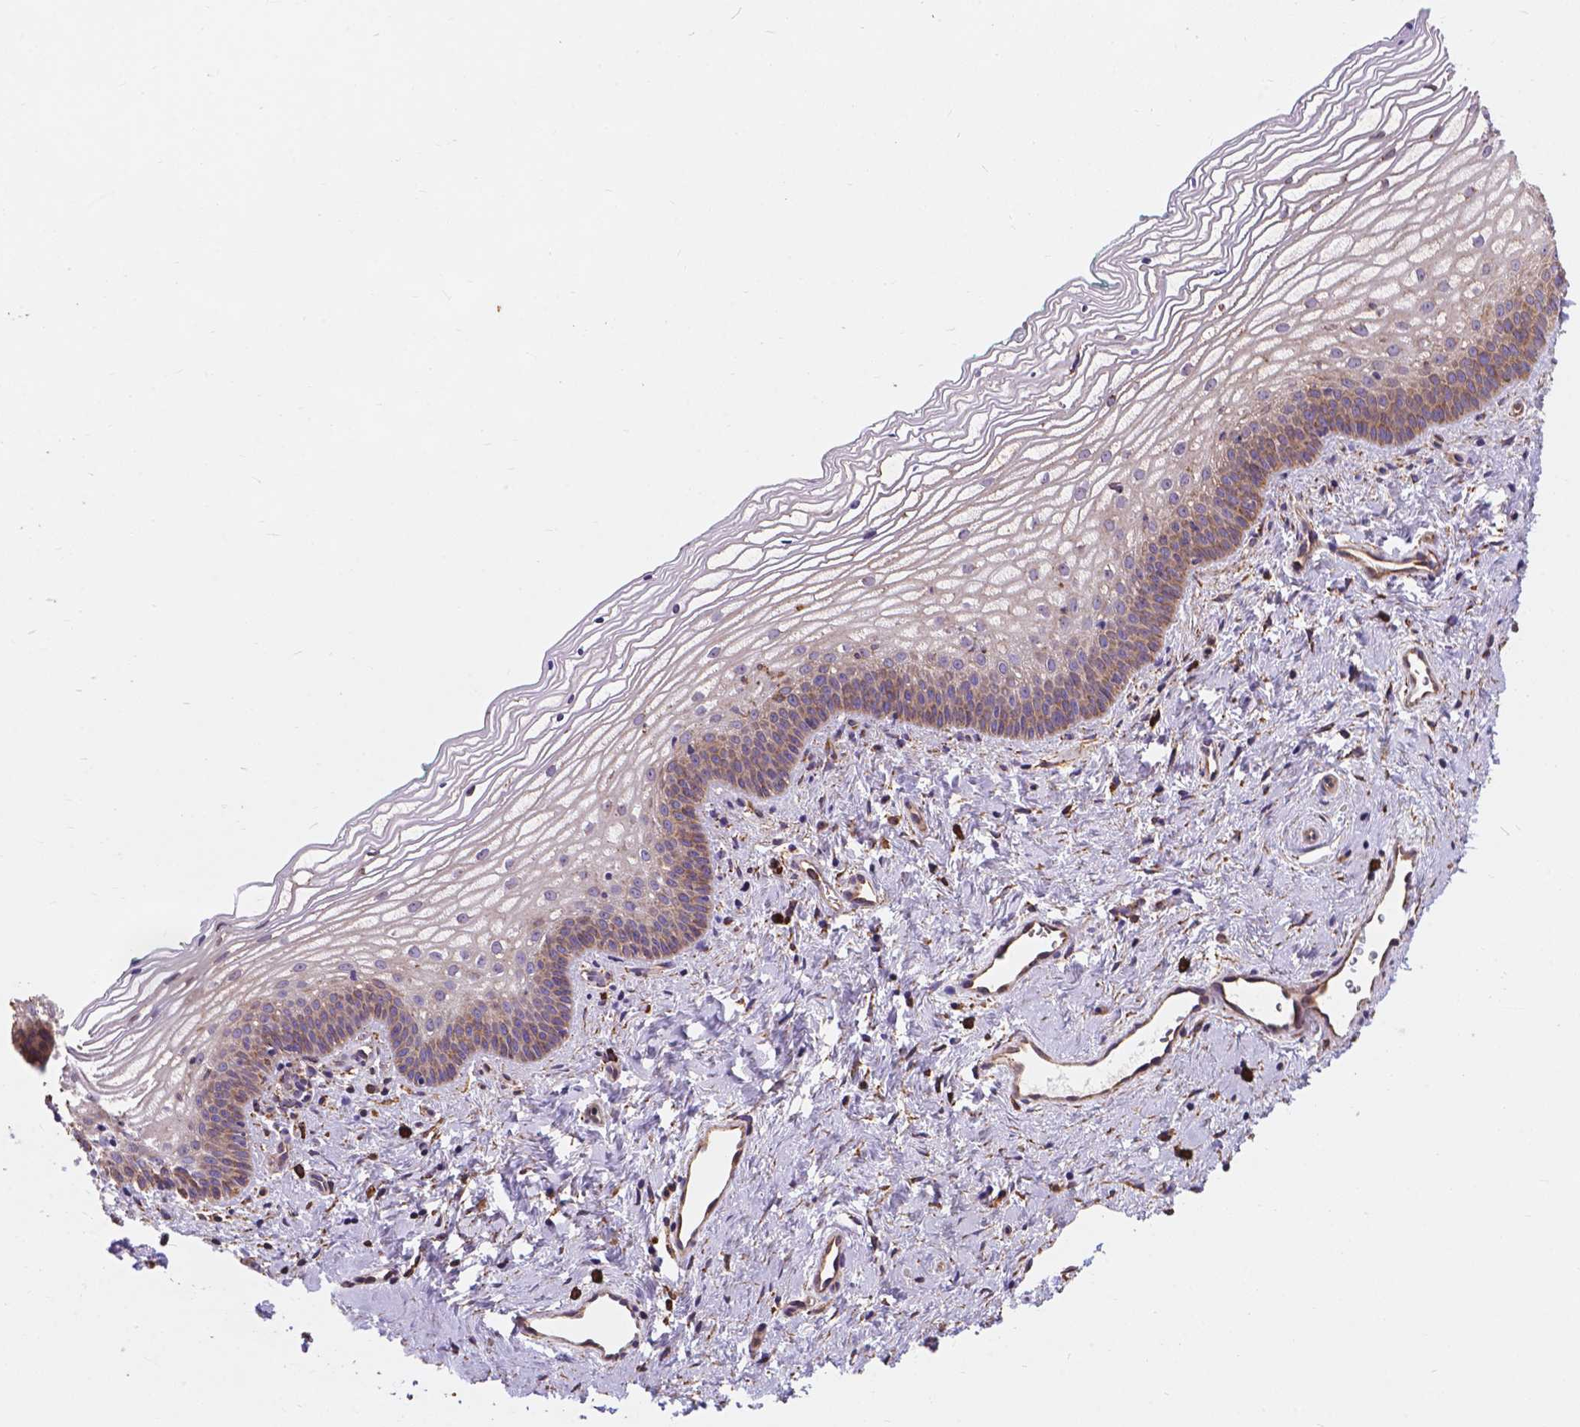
{"staining": {"intensity": "weak", "quantity": "<25%", "location": "cytoplasmic/membranous"}, "tissue": "vagina", "cell_type": "Squamous epithelial cells", "image_type": "normal", "snomed": [{"axis": "morphology", "description": "Normal tissue, NOS"}, {"axis": "topography", "description": "Vagina"}], "caption": "DAB (3,3'-diaminobenzidine) immunohistochemical staining of unremarkable vagina reveals no significant positivity in squamous epithelial cells.", "gene": "IPO11", "patient": {"sex": "female", "age": 44}}